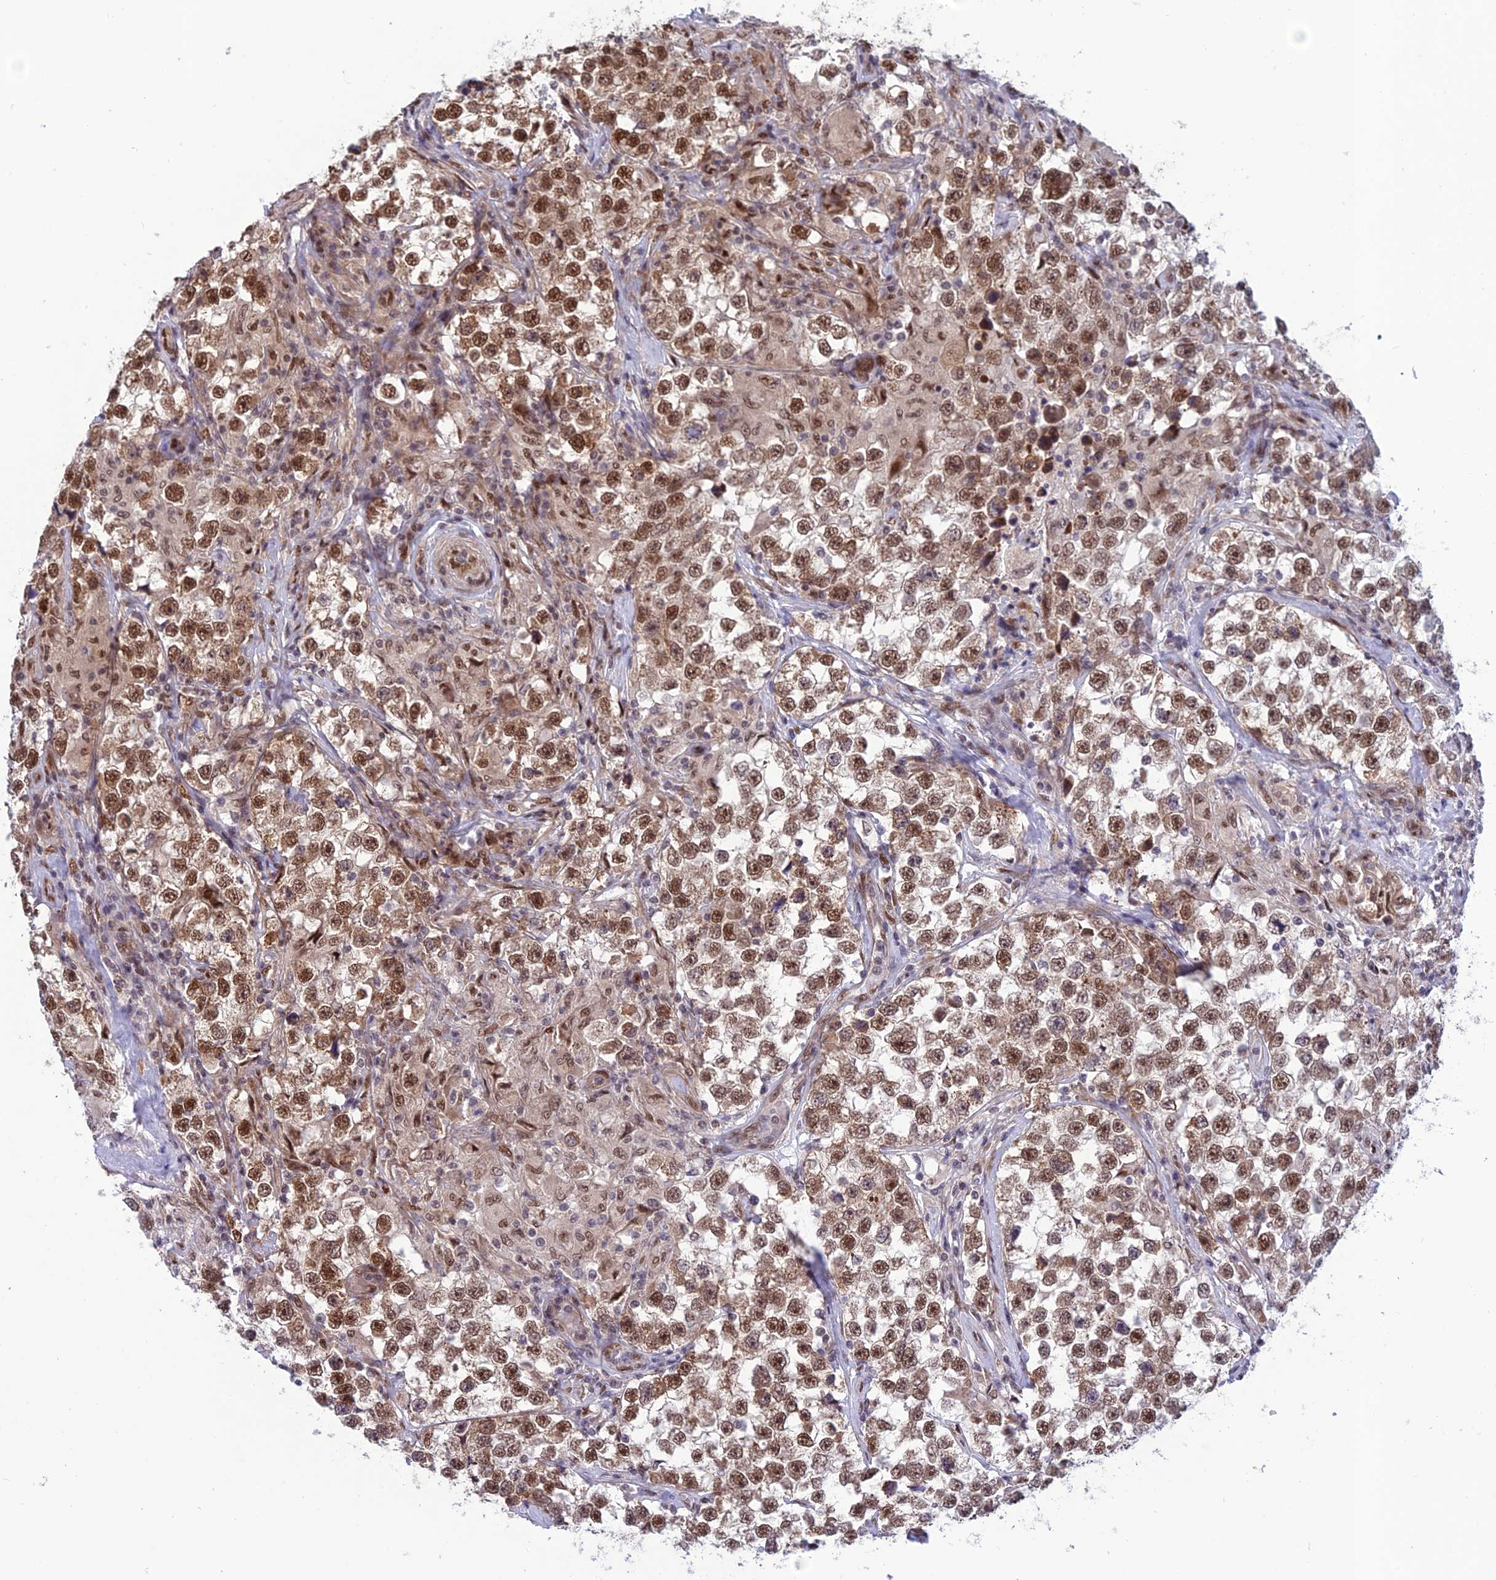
{"staining": {"intensity": "moderate", "quantity": ">75%", "location": "nuclear"}, "tissue": "testis cancer", "cell_type": "Tumor cells", "image_type": "cancer", "snomed": [{"axis": "morphology", "description": "Seminoma, NOS"}, {"axis": "topography", "description": "Testis"}], "caption": "Protein analysis of testis cancer tissue demonstrates moderate nuclear expression in approximately >75% of tumor cells.", "gene": "RTRAF", "patient": {"sex": "male", "age": 46}}